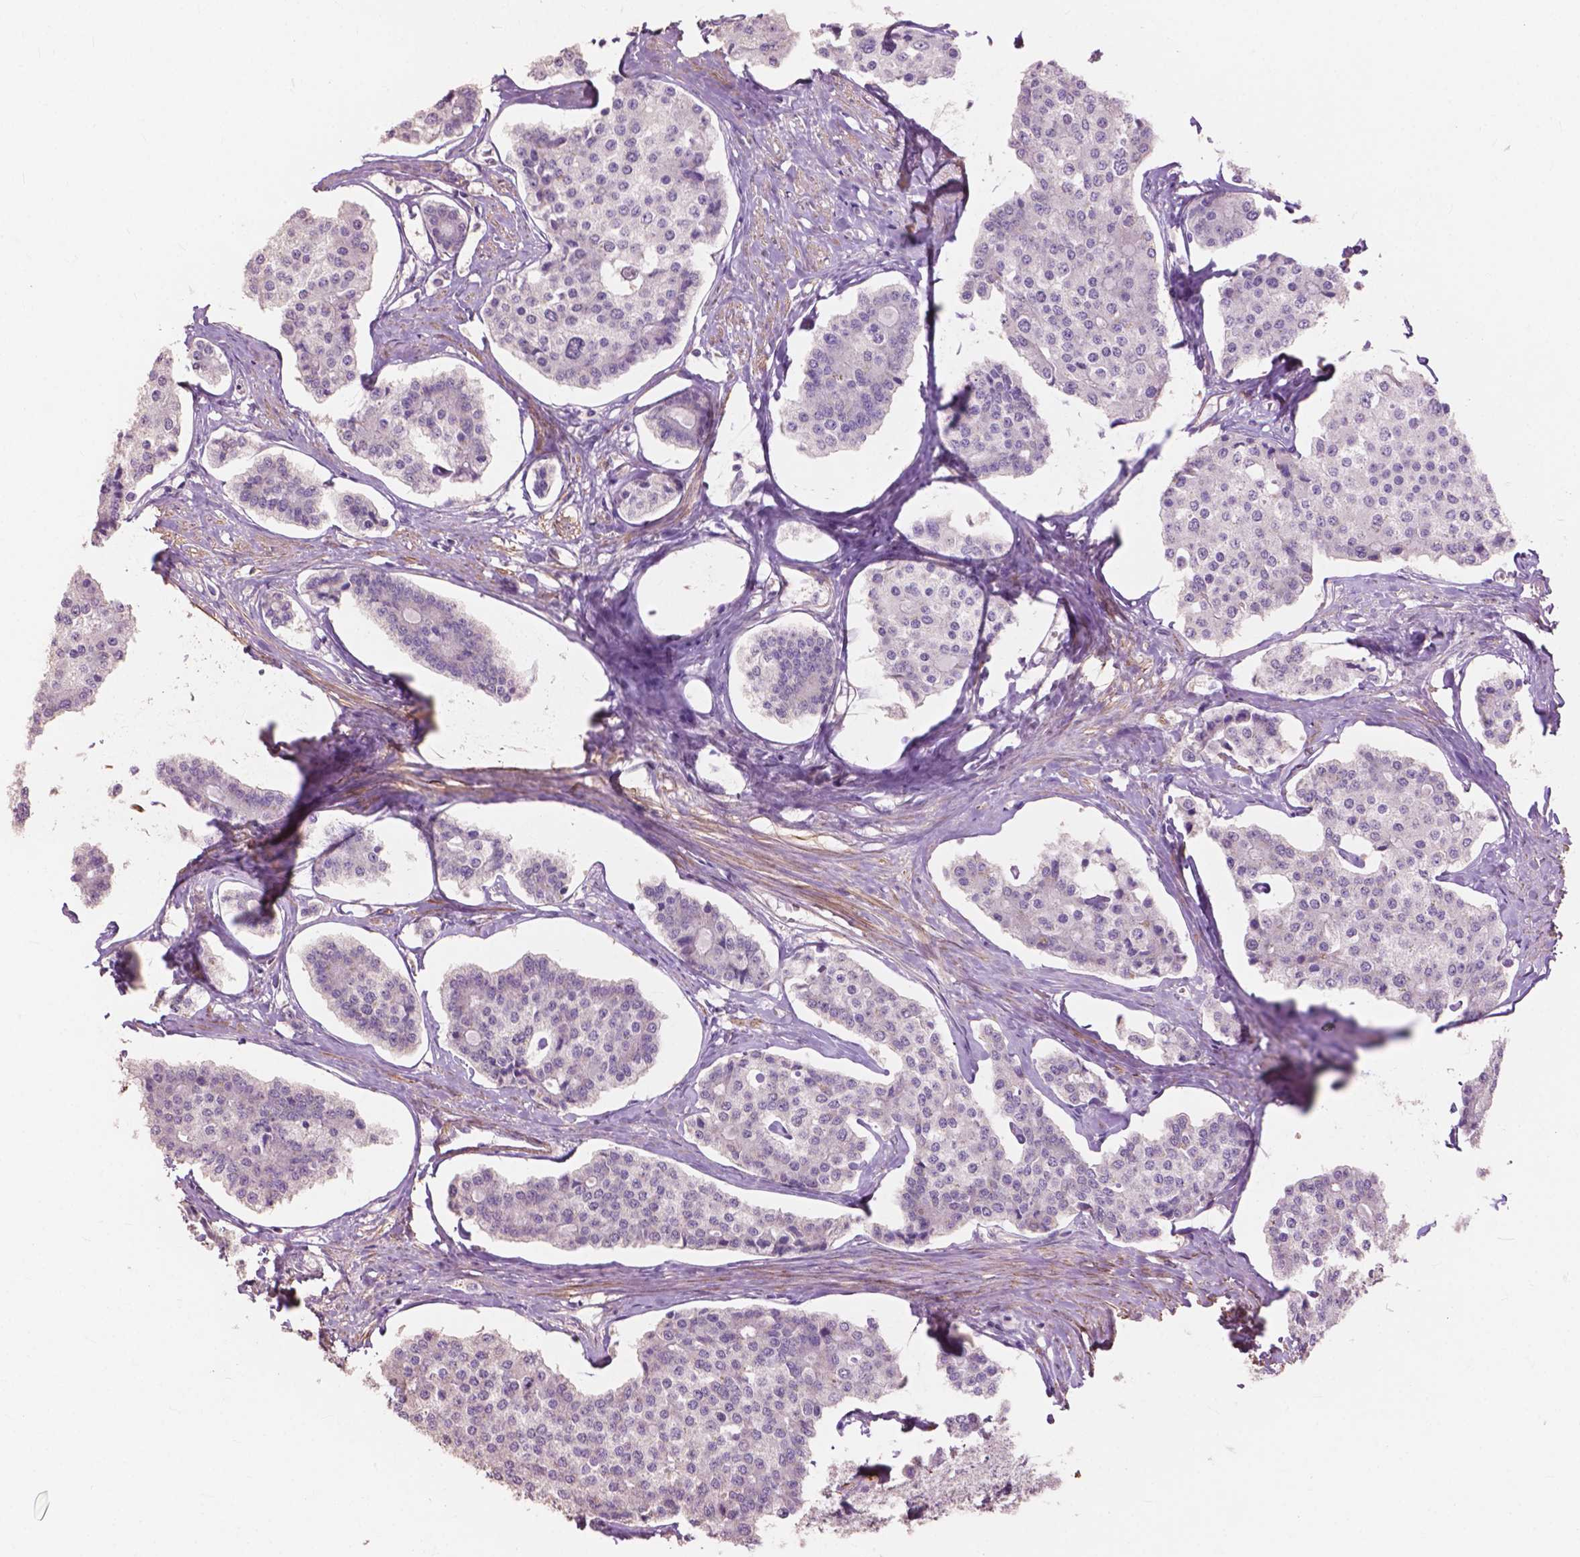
{"staining": {"intensity": "negative", "quantity": "none", "location": "none"}, "tissue": "carcinoid", "cell_type": "Tumor cells", "image_type": "cancer", "snomed": [{"axis": "morphology", "description": "Carcinoid, malignant, NOS"}, {"axis": "topography", "description": "Small intestine"}], "caption": "An immunohistochemistry micrograph of carcinoid is shown. There is no staining in tumor cells of carcinoid. The staining was performed using DAB (3,3'-diaminobenzidine) to visualize the protein expression in brown, while the nuclei were stained in blue with hematoxylin (Magnification: 20x).", "gene": "FNIP1", "patient": {"sex": "female", "age": 65}}